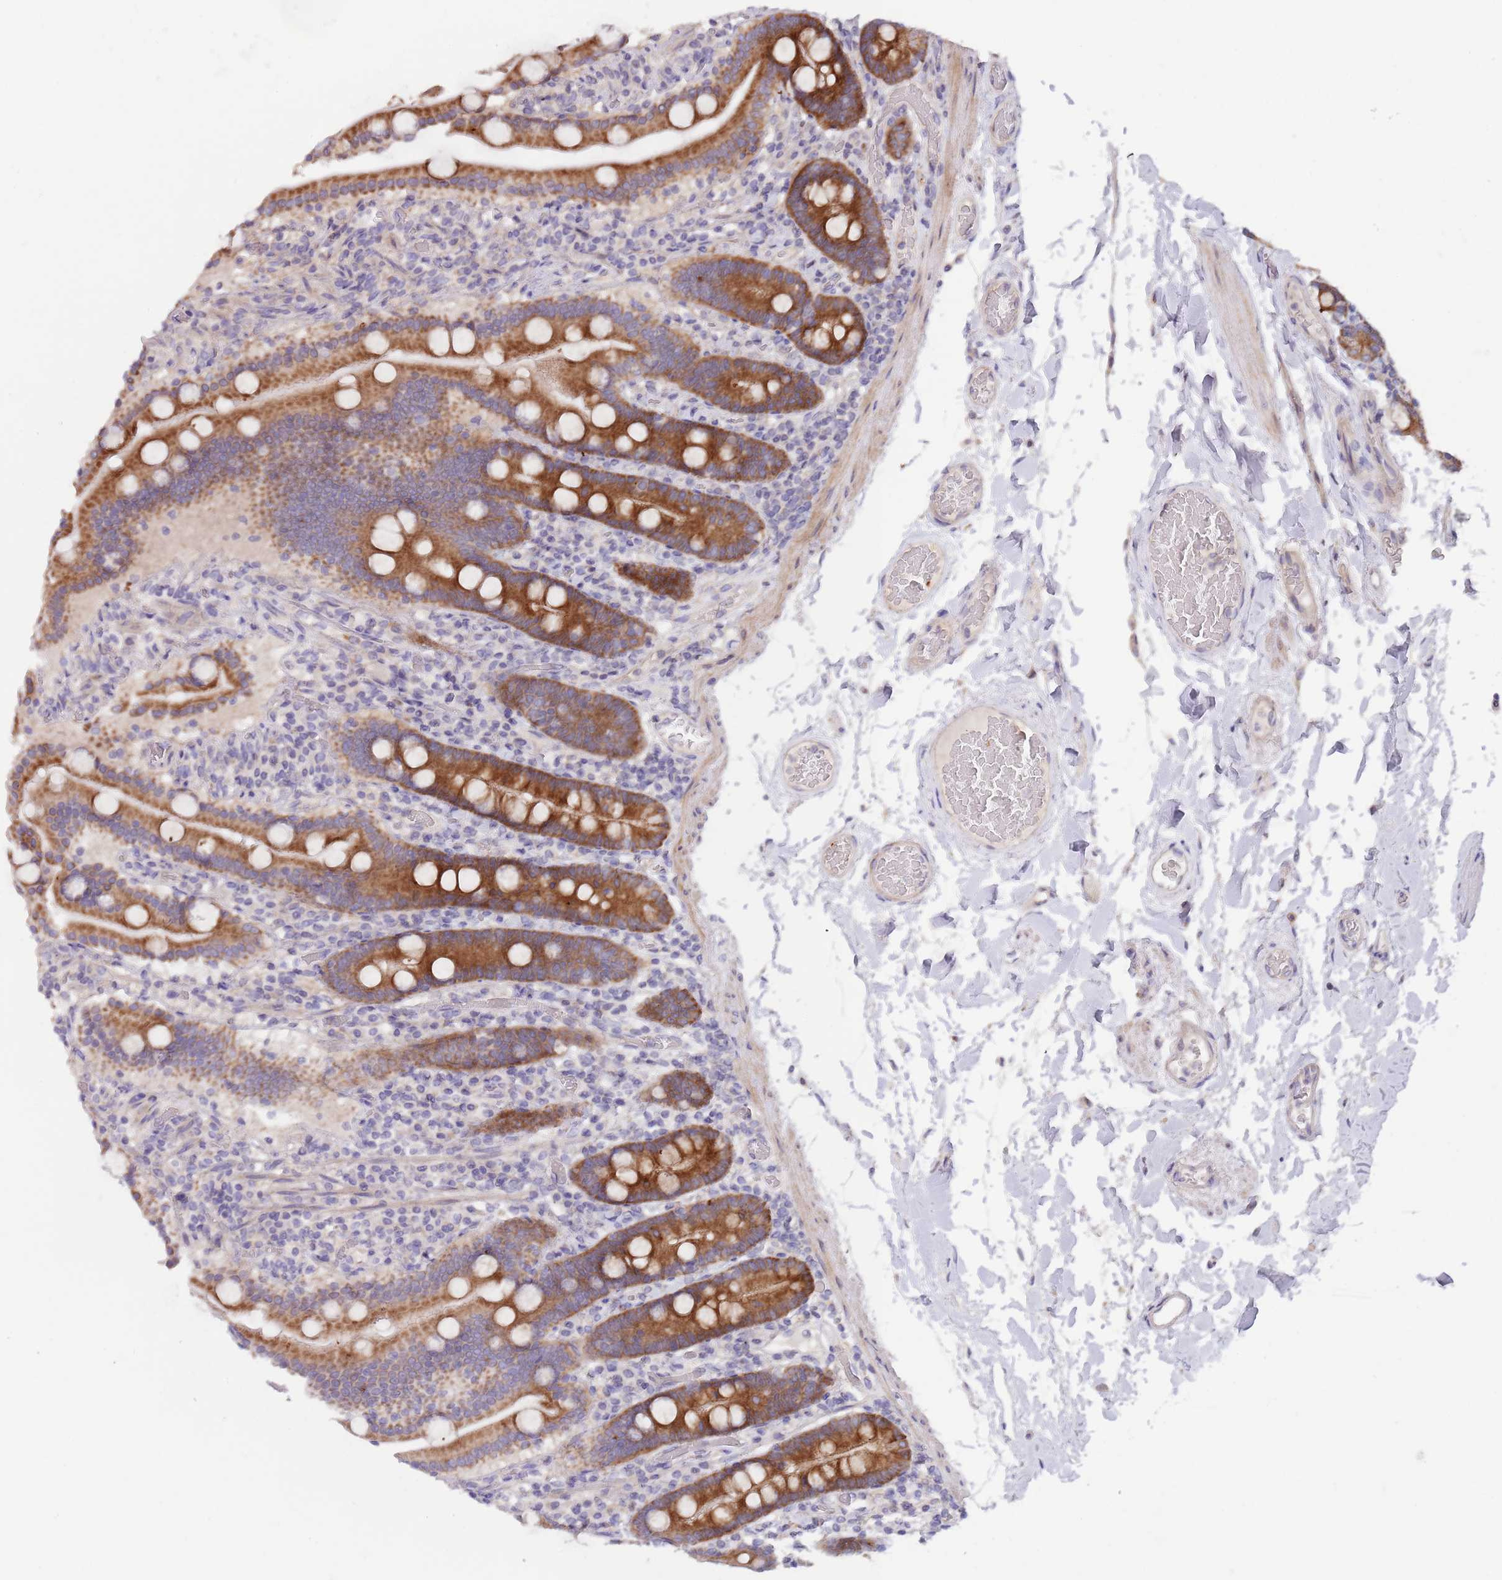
{"staining": {"intensity": "strong", "quantity": ">75%", "location": "cytoplasmic/membranous"}, "tissue": "duodenum", "cell_type": "Glandular cells", "image_type": "normal", "snomed": [{"axis": "morphology", "description": "Normal tissue, NOS"}, {"axis": "topography", "description": "Duodenum"}], "caption": "An immunohistochemistry photomicrograph of normal tissue is shown. Protein staining in brown labels strong cytoplasmic/membranous positivity in duodenum within glandular cells. (brown staining indicates protein expression, while blue staining denotes nuclei).", "gene": "ABCC10", "patient": {"sex": "male", "age": 55}}